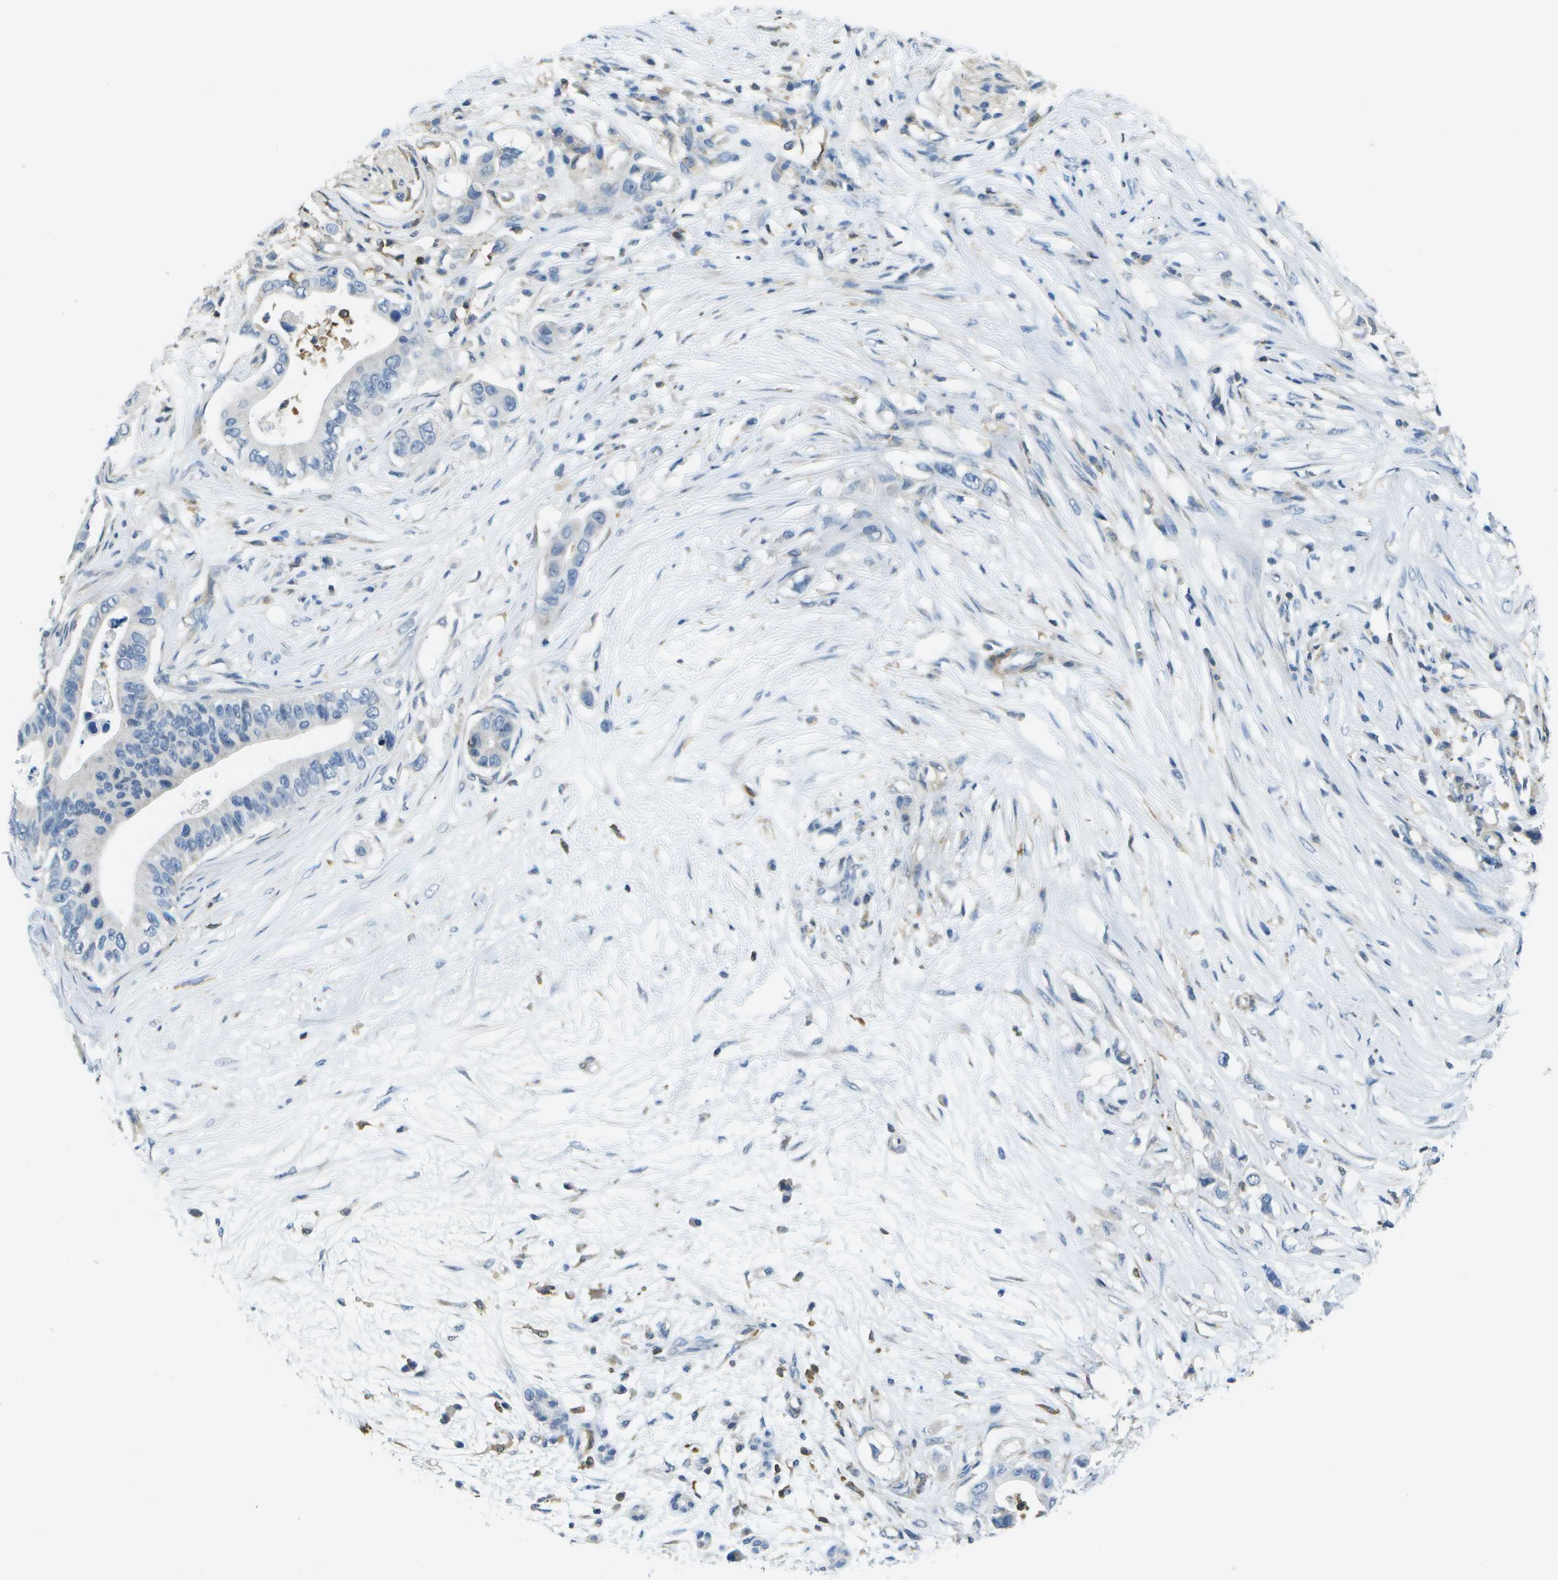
{"staining": {"intensity": "negative", "quantity": "none", "location": "none"}, "tissue": "pancreatic cancer", "cell_type": "Tumor cells", "image_type": "cancer", "snomed": [{"axis": "morphology", "description": "Adenocarcinoma, NOS"}, {"axis": "topography", "description": "Pancreas"}], "caption": "A micrograph of pancreatic cancer (adenocarcinoma) stained for a protein demonstrates no brown staining in tumor cells.", "gene": "RCSD1", "patient": {"sex": "male", "age": 77}}